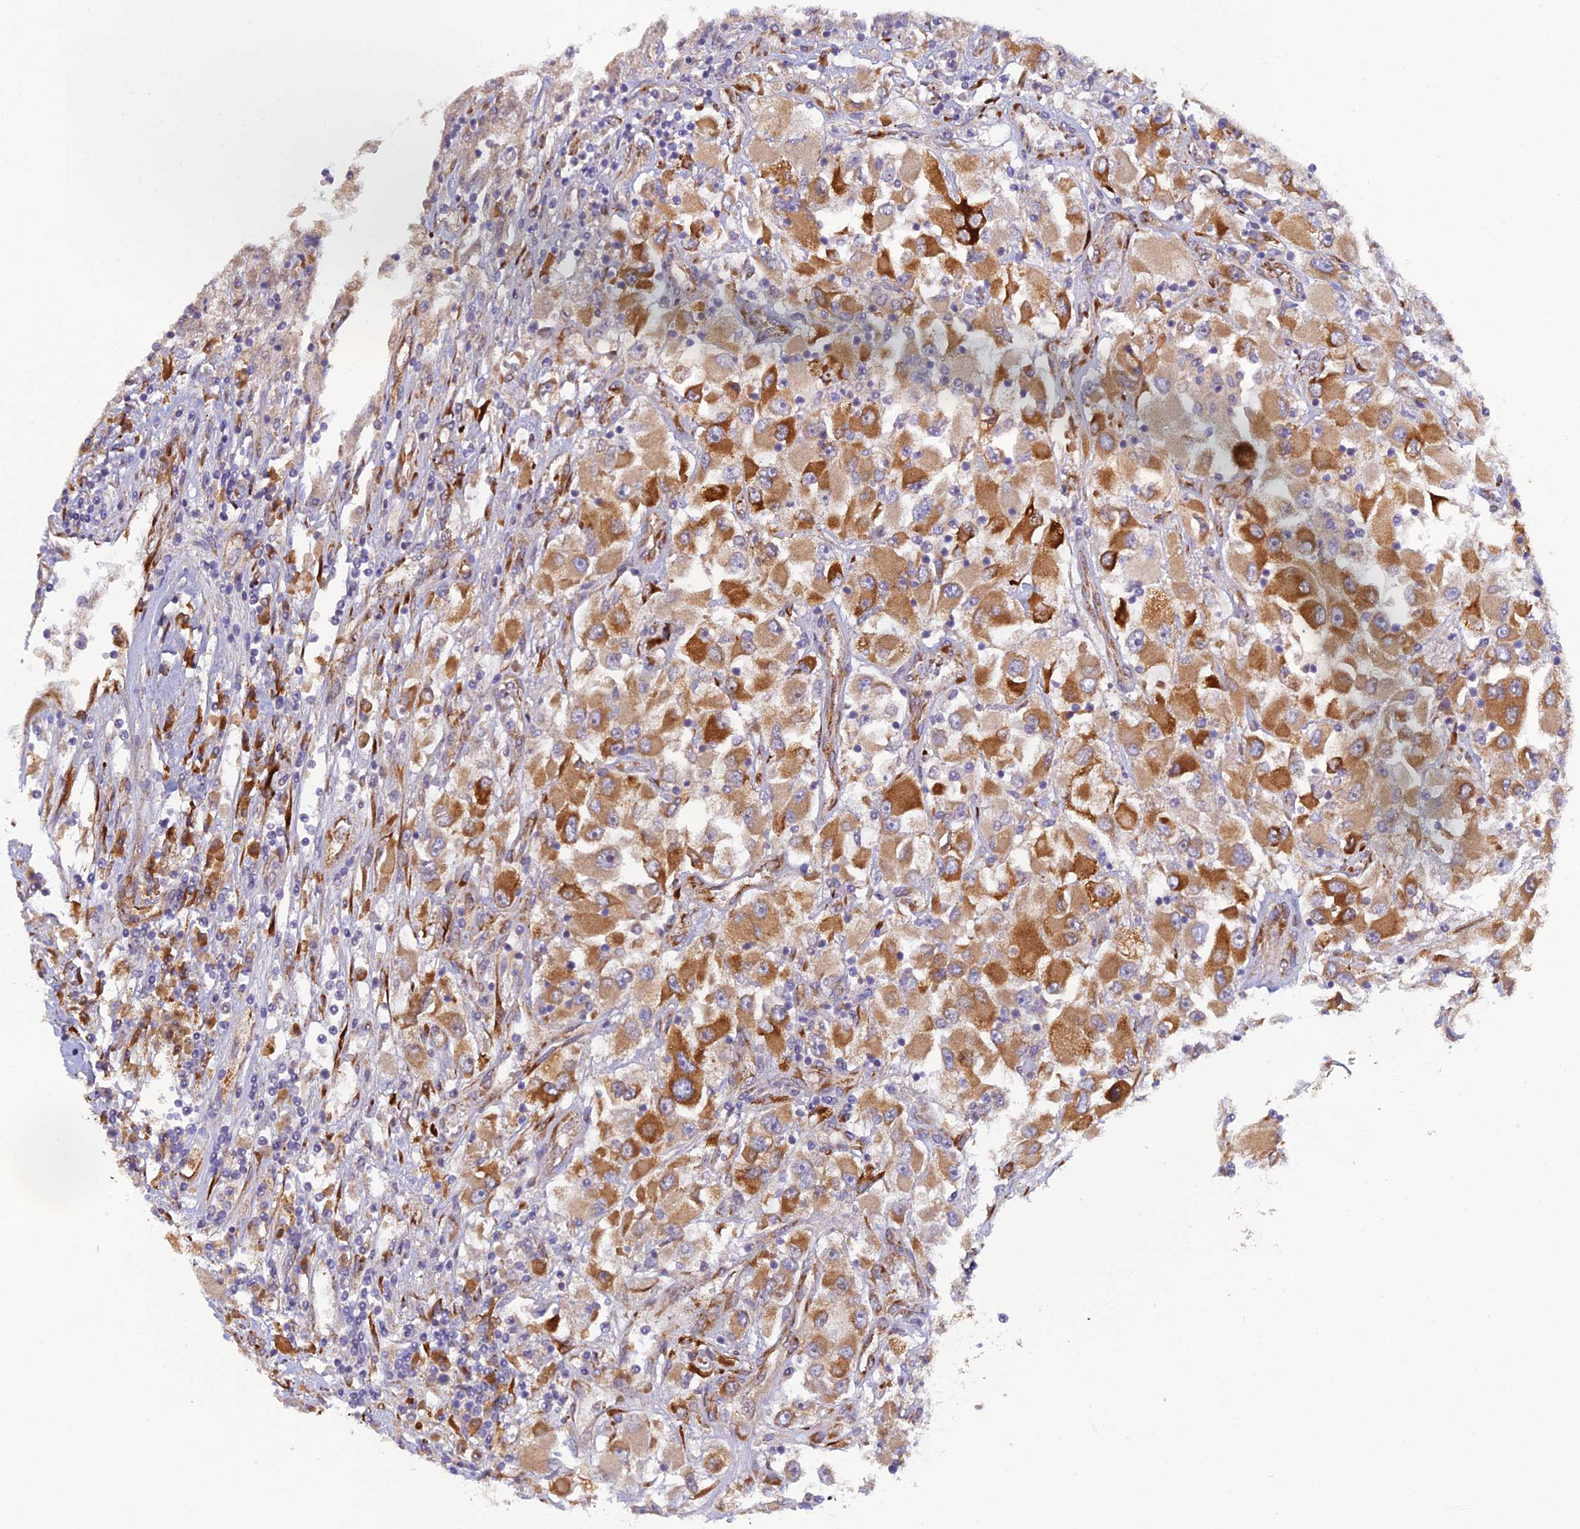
{"staining": {"intensity": "strong", "quantity": "<25%", "location": "cytoplasmic/membranous"}, "tissue": "renal cancer", "cell_type": "Tumor cells", "image_type": "cancer", "snomed": [{"axis": "morphology", "description": "Adenocarcinoma, NOS"}, {"axis": "topography", "description": "Kidney"}], "caption": "Brown immunohistochemical staining in human adenocarcinoma (renal) demonstrates strong cytoplasmic/membranous positivity in about <25% of tumor cells.", "gene": "P3H3", "patient": {"sex": "female", "age": 52}}